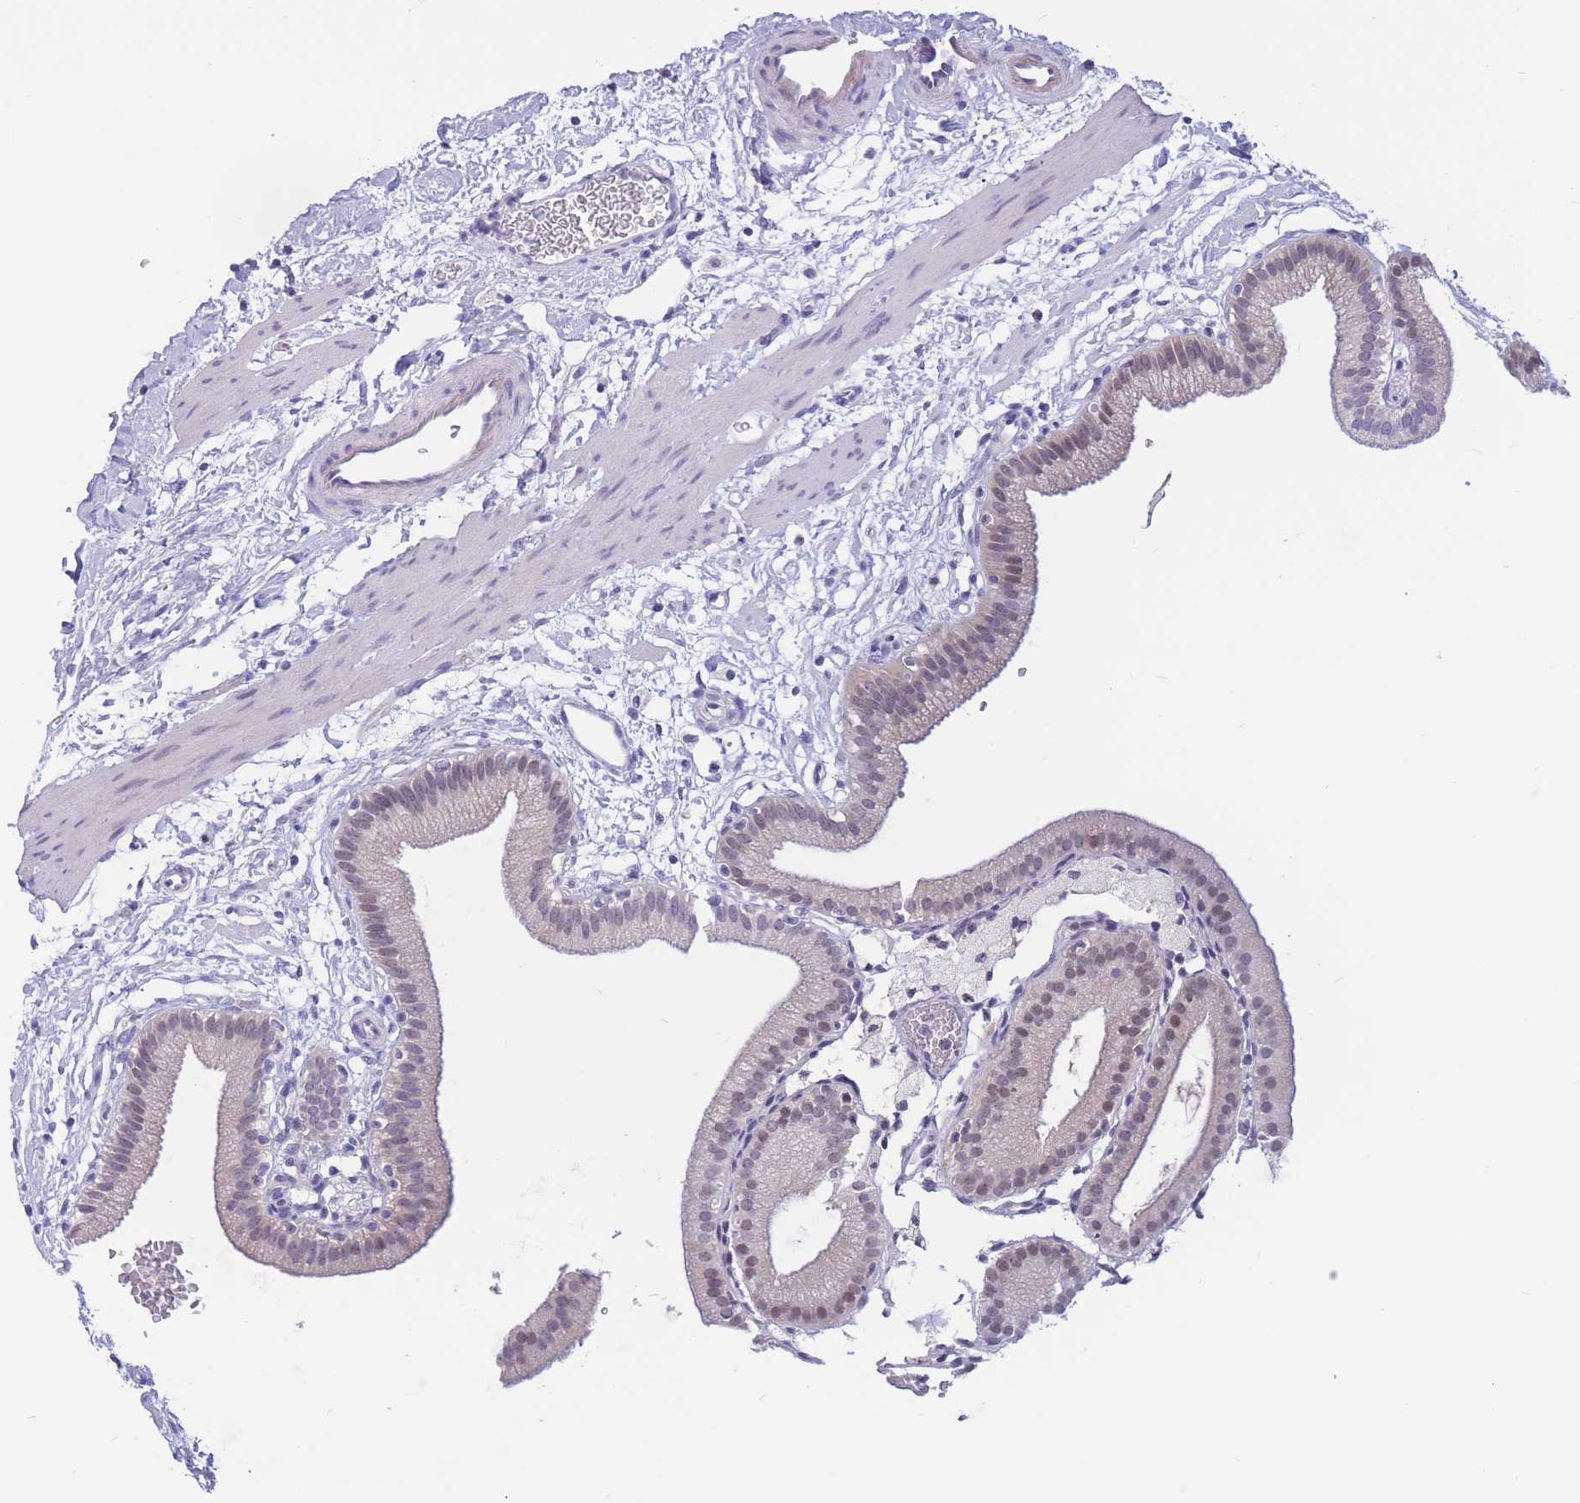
{"staining": {"intensity": "weak", "quantity": "25%-75%", "location": "nuclear"}, "tissue": "gallbladder", "cell_type": "Glandular cells", "image_type": "normal", "snomed": [{"axis": "morphology", "description": "Normal tissue, NOS"}, {"axis": "topography", "description": "Gallbladder"}], "caption": "IHC (DAB) staining of benign gallbladder demonstrates weak nuclear protein expression in about 25%-75% of glandular cells. Nuclei are stained in blue.", "gene": "BOP1", "patient": {"sex": "male", "age": 55}}